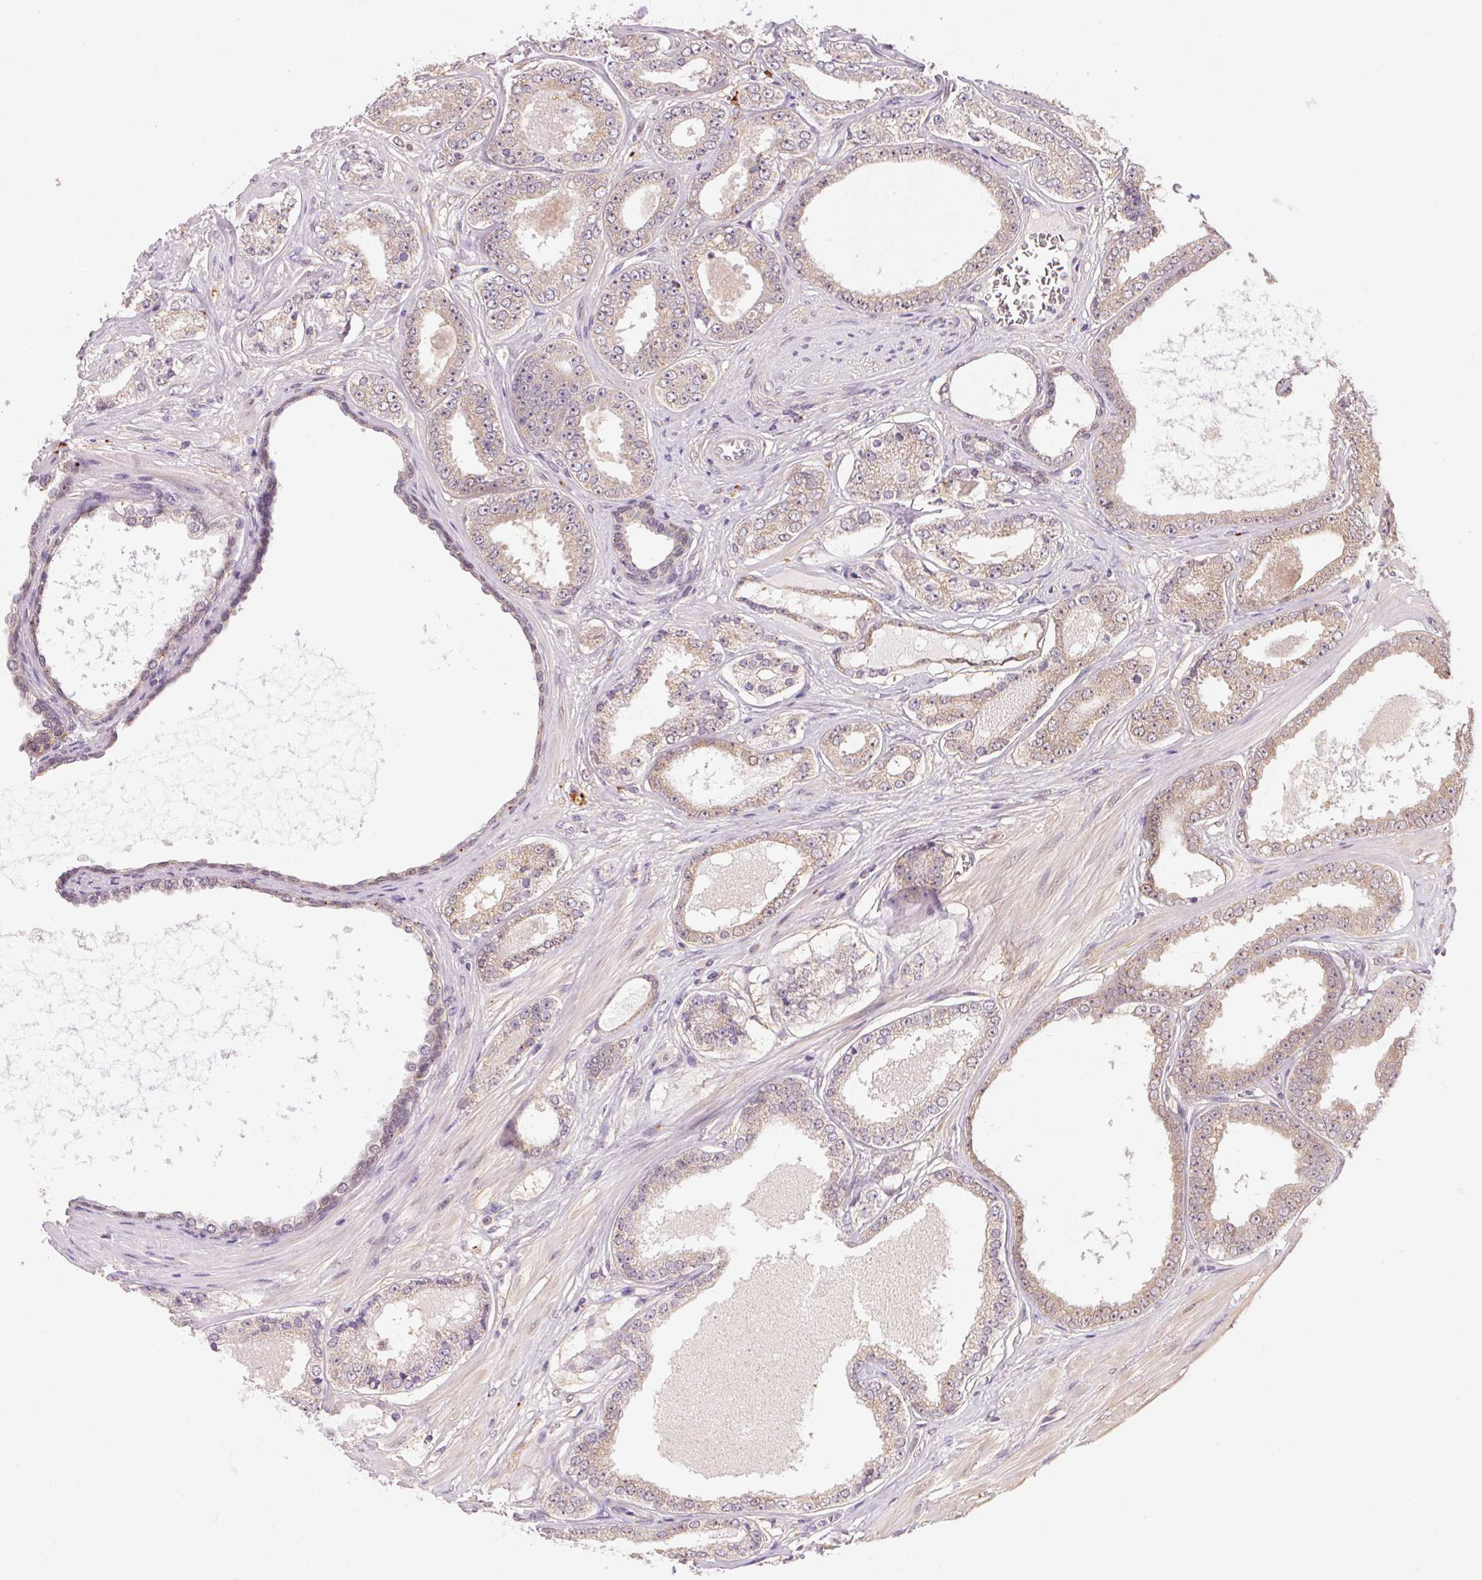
{"staining": {"intensity": "weak", "quantity": "25%-75%", "location": "cytoplasmic/membranous"}, "tissue": "prostate cancer", "cell_type": "Tumor cells", "image_type": "cancer", "snomed": [{"axis": "morphology", "description": "Adenocarcinoma, NOS"}, {"axis": "topography", "description": "Prostate"}], "caption": "Brown immunohistochemical staining in human adenocarcinoma (prostate) exhibits weak cytoplasmic/membranous staining in about 25%-75% of tumor cells.", "gene": "ADH5", "patient": {"sex": "male", "age": 64}}